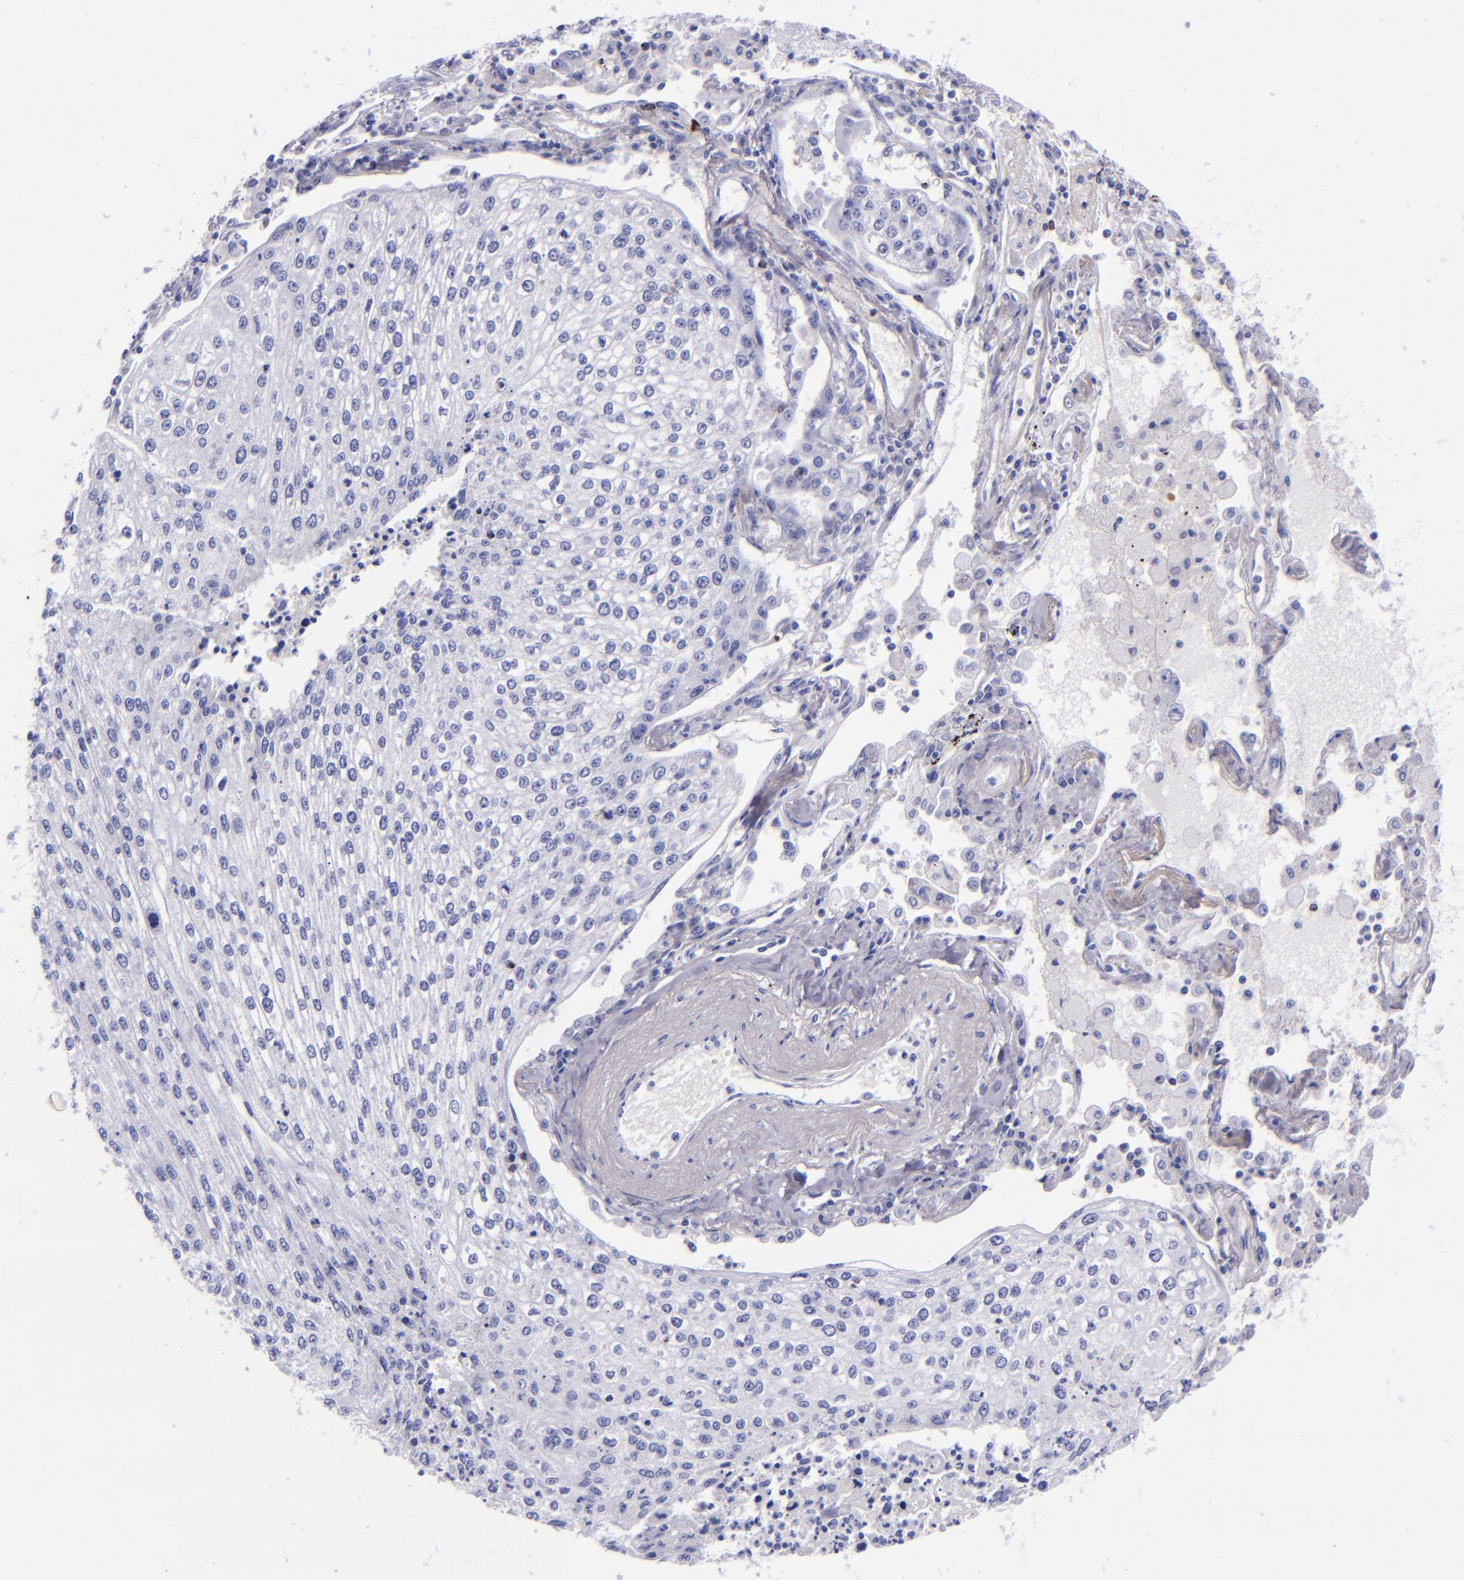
{"staining": {"intensity": "negative", "quantity": "none", "location": "none"}, "tissue": "lung cancer", "cell_type": "Tumor cells", "image_type": "cancer", "snomed": [{"axis": "morphology", "description": "Squamous cell carcinoma, NOS"}, {"axis": "topography", "description": "Lung"}], "caption": "Tumor cells show no significant staining in squamous cell carcinoma (lung). (DAB immunohistochemistry with hematoxylin counter stain).", "gene": "LAG3", "patient": {"sex": "male", "age": 75}}